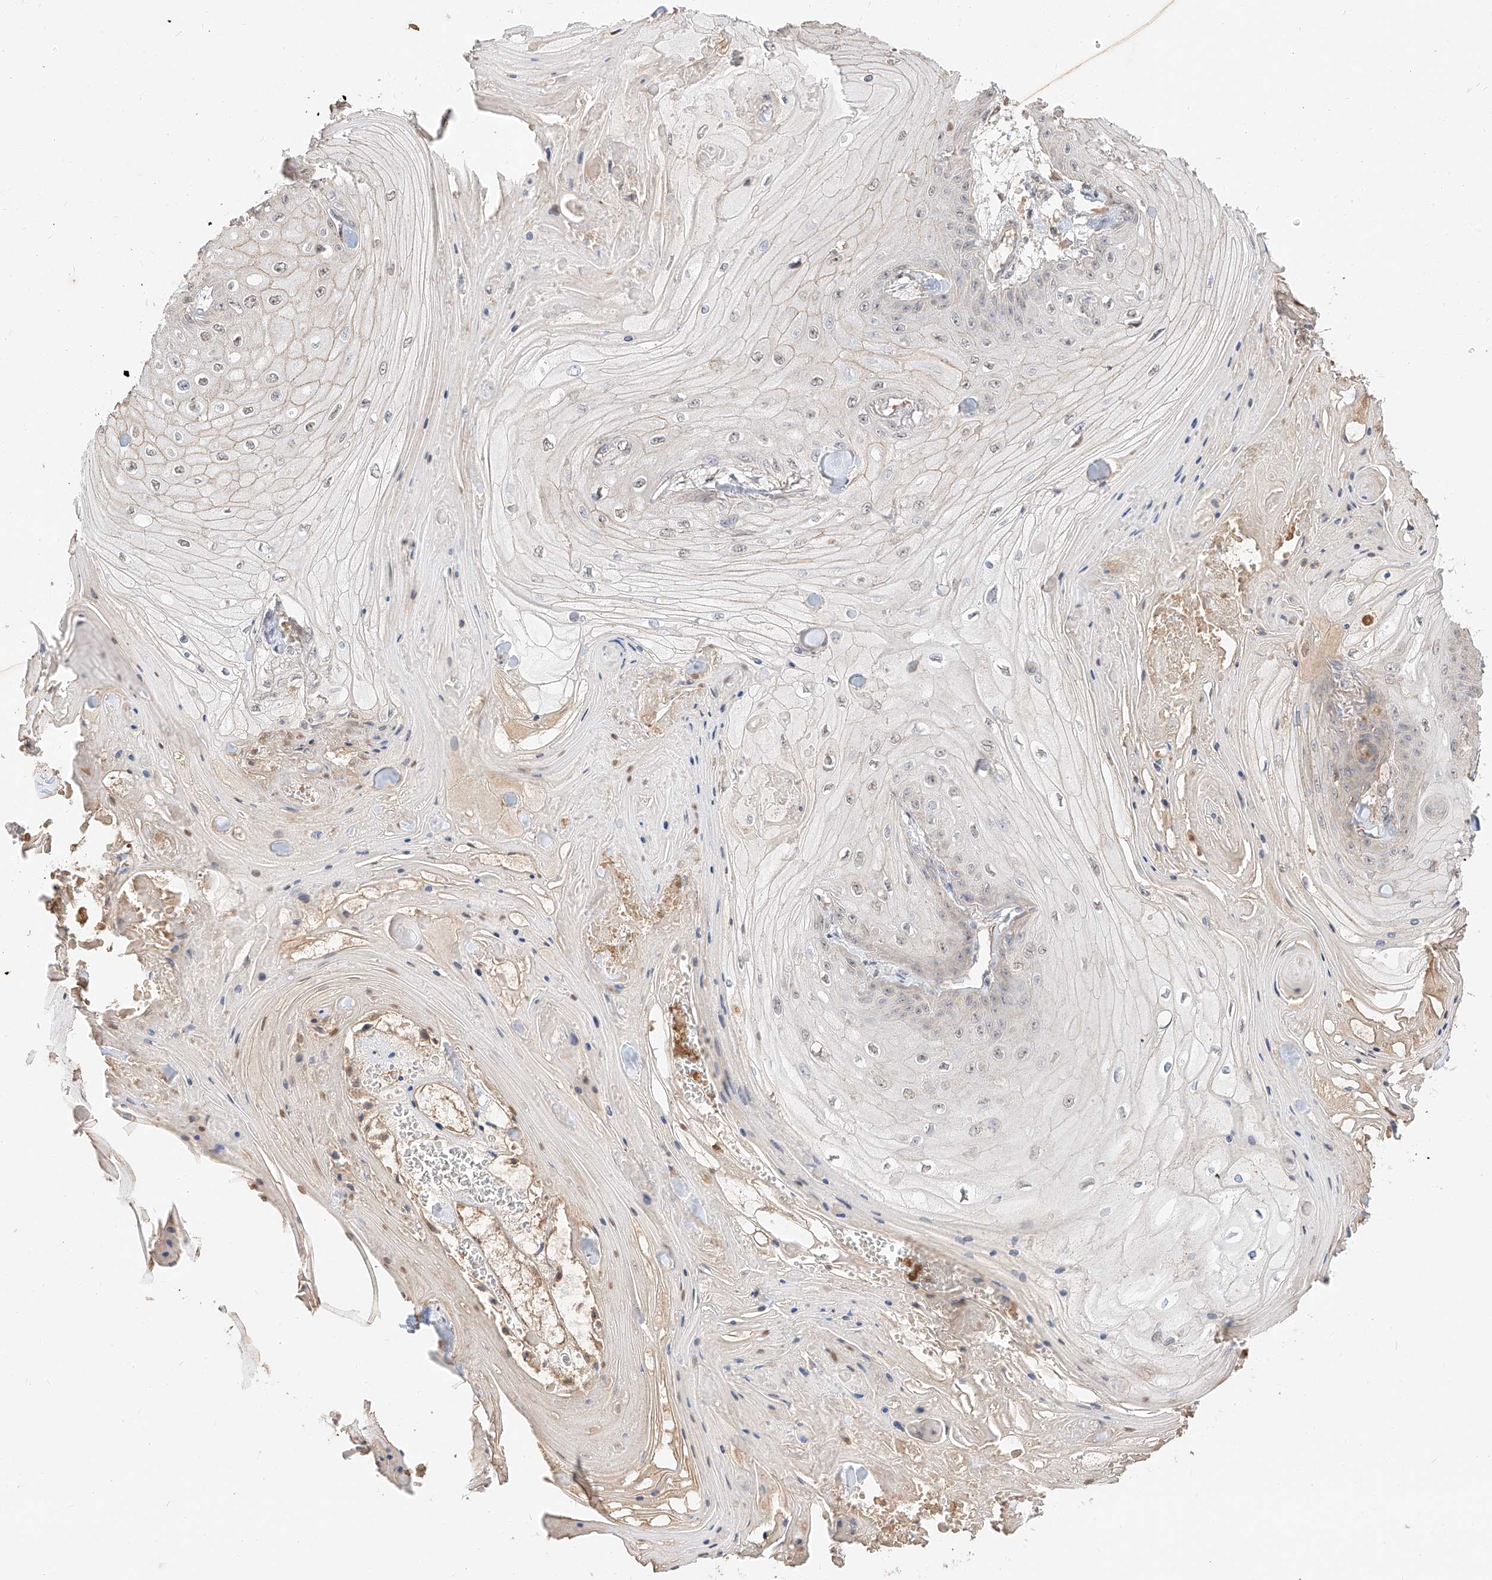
{"staining": {"intensity": "negative", "quantity": "none", "location": "none"}, "tissue": "skin cancer", "cell_type": "Tumor cells", "image_type": "cancer", "snomed": [{"axis": "morphology", "description": "Squamous cell carcinoma, NOS"}, {"axis": "topography", "description": "Skin"}], "caption": "Human skin squamous cell carcinoma stained for a protein using immunohistochemistry shows no expression in tumor cells.", "gene": "SUSD6", "patient": {"sex": "male", "age": 74}}